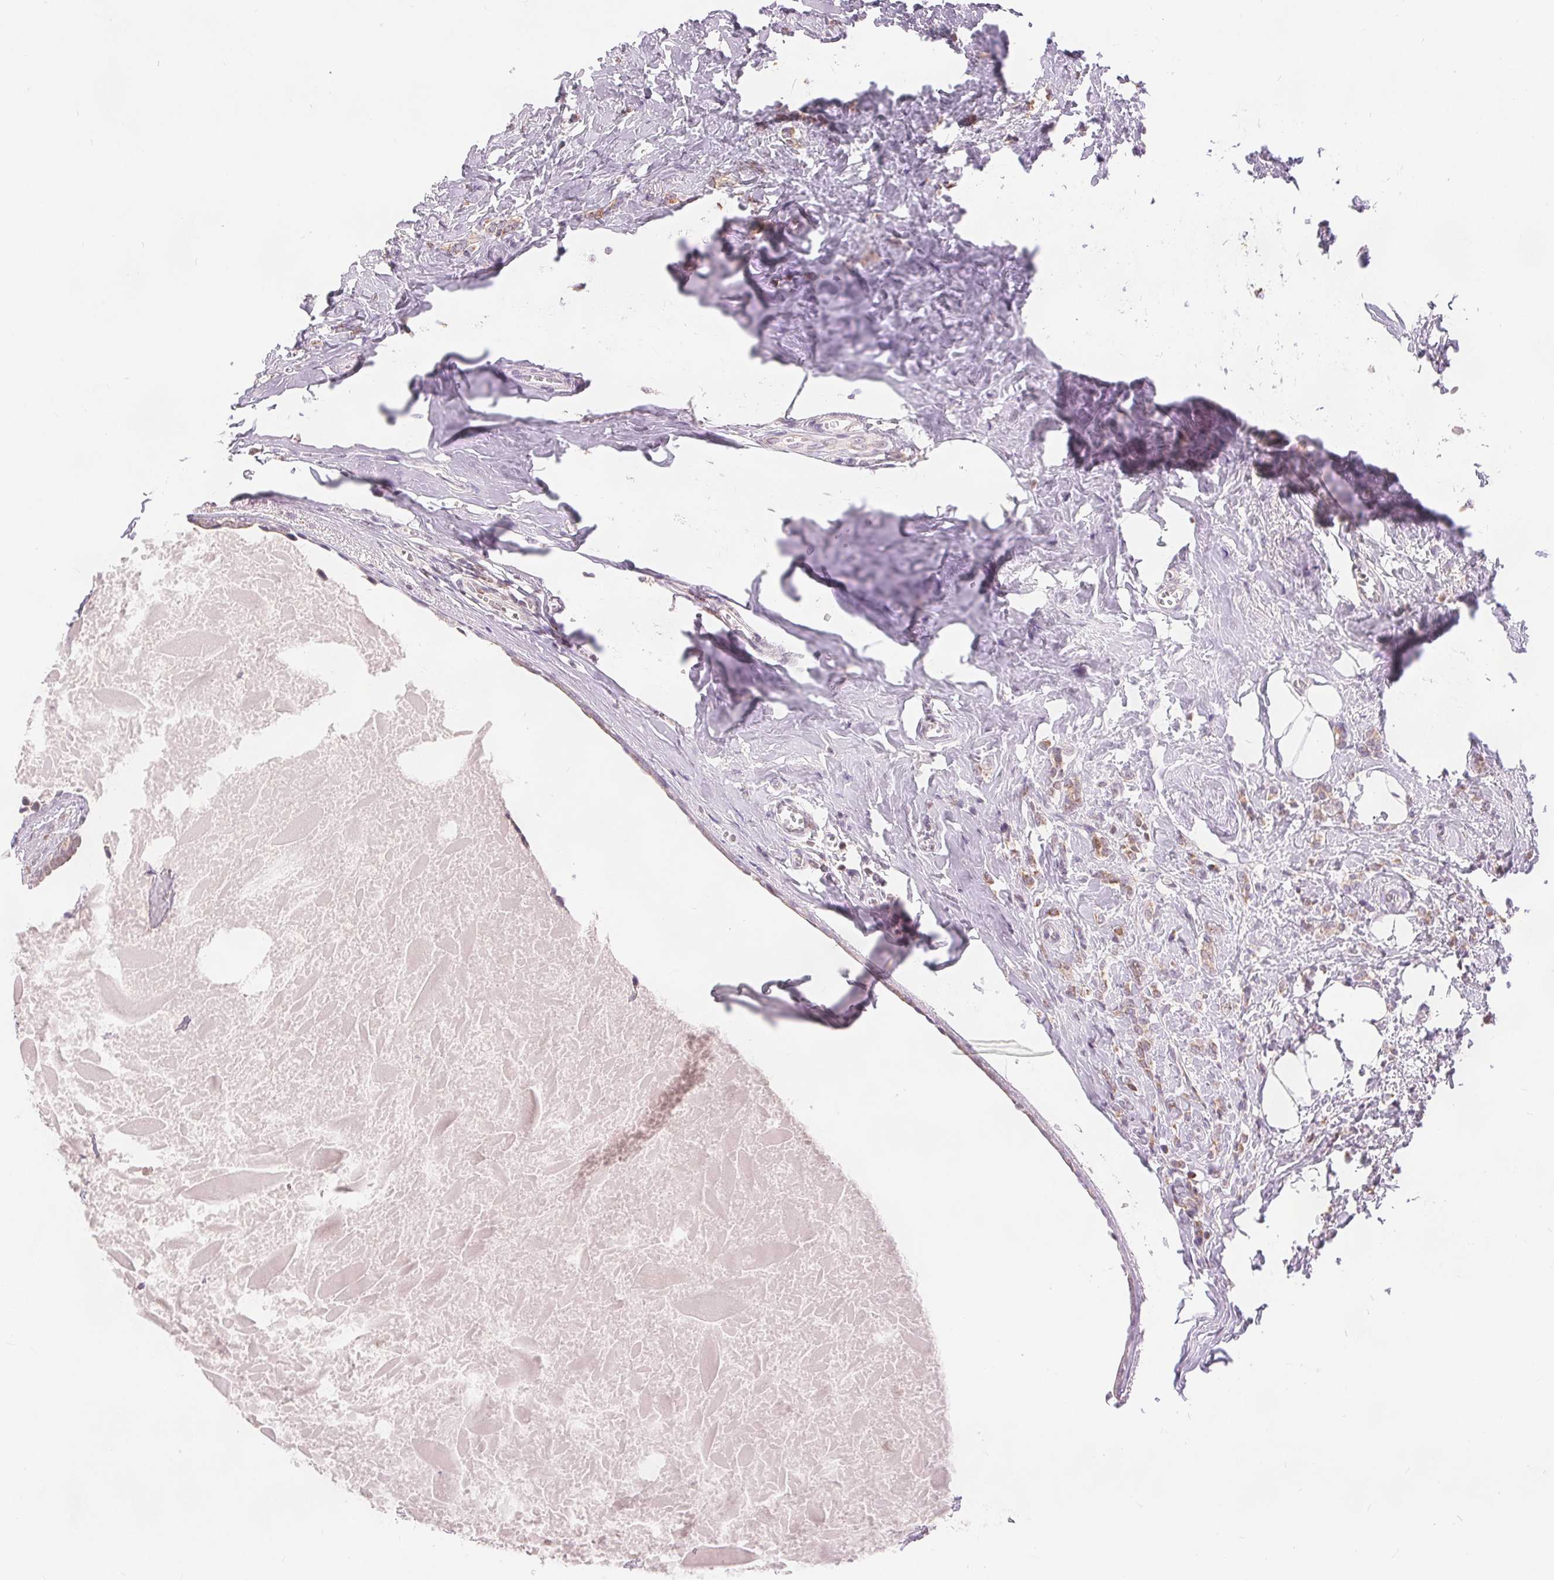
{"staining": {"intensity": "weak", "quantity": "25%-75%", "location": "cytoplasmic/membranous"}, "tissue": "breast cancer", "cell_type": "Tumor cells", "image_type": "cancer", "snomed": [{"axis": "morphology", "description": "Normal tissue, NOS"}, {"axis": "morphology", "description": "Duct carcinoma"}, {"axis": "topography", "description": "Breast"}], "caption": "Breast cancer stained with a protein marker demonstrates weak staining in tumor cells.", "gene": "POU2F2", "patient": {"sex": "female", "age": 77}}